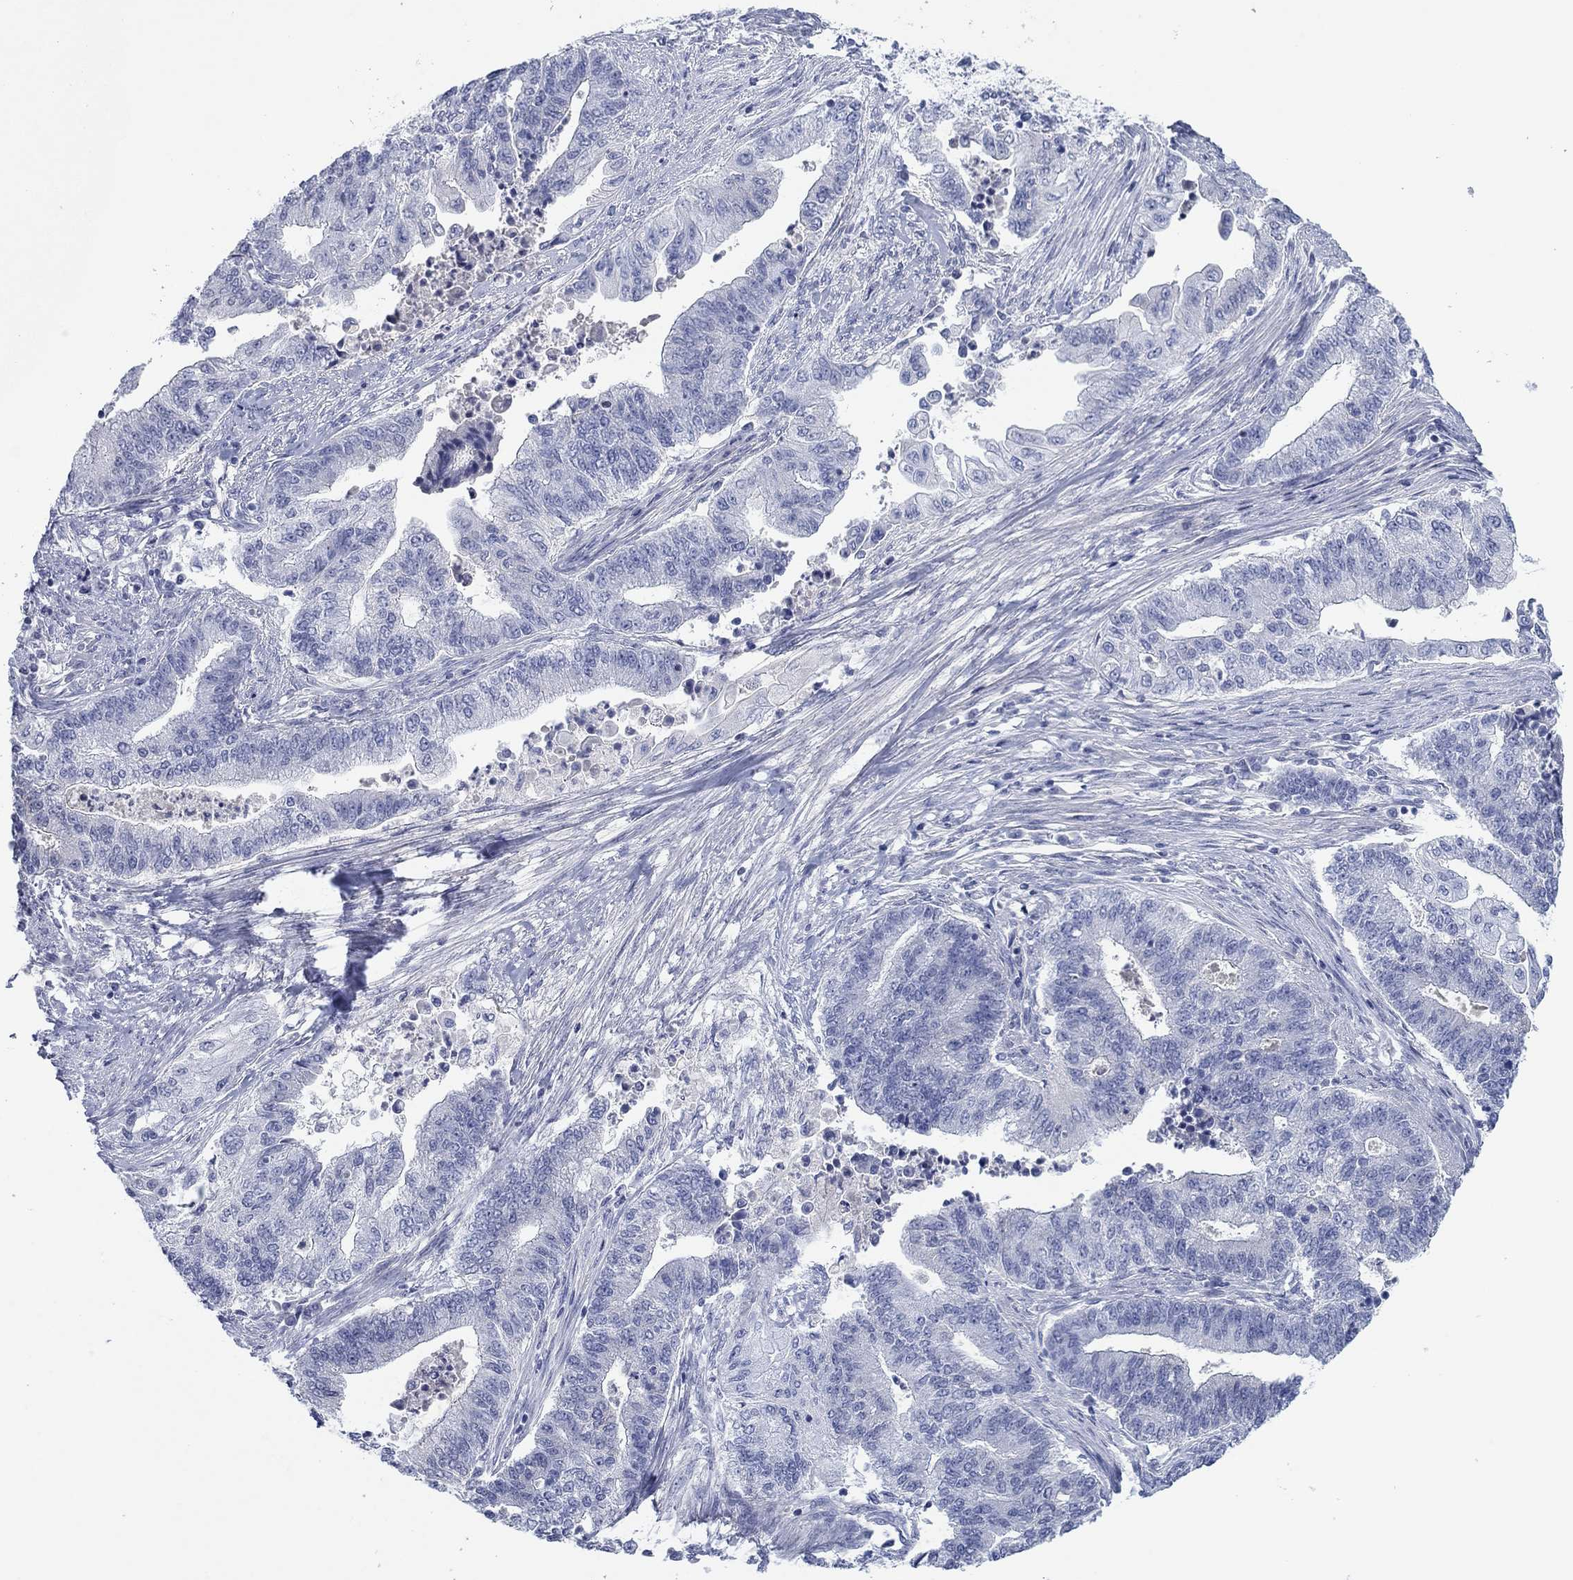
{"staining": {"intensity": "negative", "quantity": "none", "location": "none"}, "tissue": "endometrial cancer", "cell_type": "Tumor cells", "image_type": "cancer", "snomed": [{"axis": "morphology", "description": "Adenocarcinoma, NOS"}, {"axis": "topography", "description": "Uterus"}, {"axis": "topography", "description": "Endometrium"}], "caption": "Immunohistochemistry of endometrial cancer displays no expression in tumor cells.", "gene": "PDYN", "patient": {"sex": "female", "age": 54}}